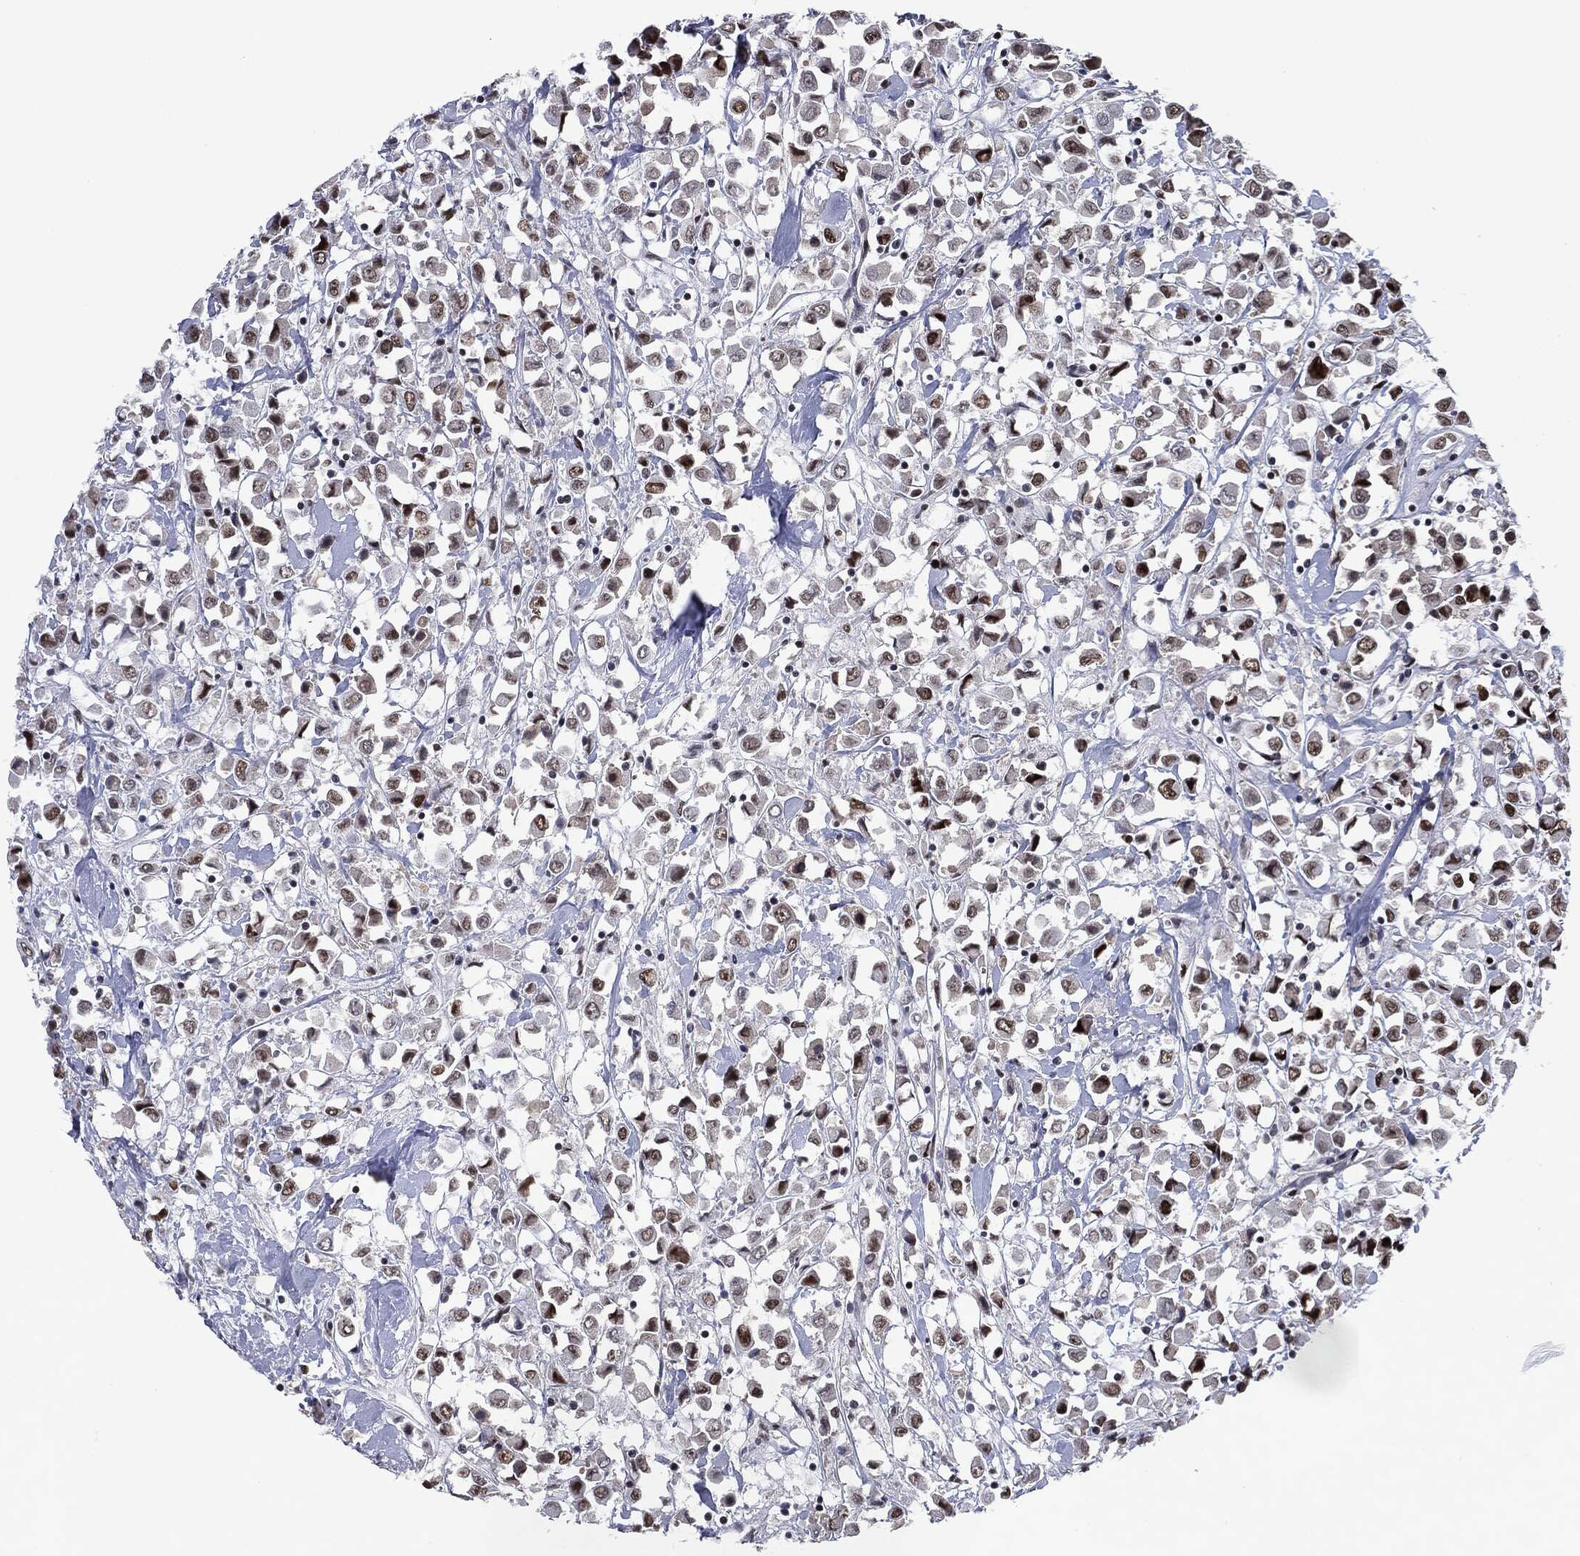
{"staining": {"intensity": "strong", "quantity": "25%-75%", "location": "nuclear"}, "tissue": "breast cancer", "cell_type": "Tumor cells", "image_type": "cancer", "snomed": [{"axis": "morphology", "description": "Duct carcinoma"}, {"axis": "topography", "description": "Breast"}], "caption": "IHC image of neoplastic tissue: human breast invasive ductal carcinoma stained using immunohistochemistry (IHC) demonstrates high levels of strong protein expression localized specifically in the nuclear of tumor cells, appearing as a nuclear brown color.", "gene": "MSH2", "patient": {"sex": "female", "age": 61}}